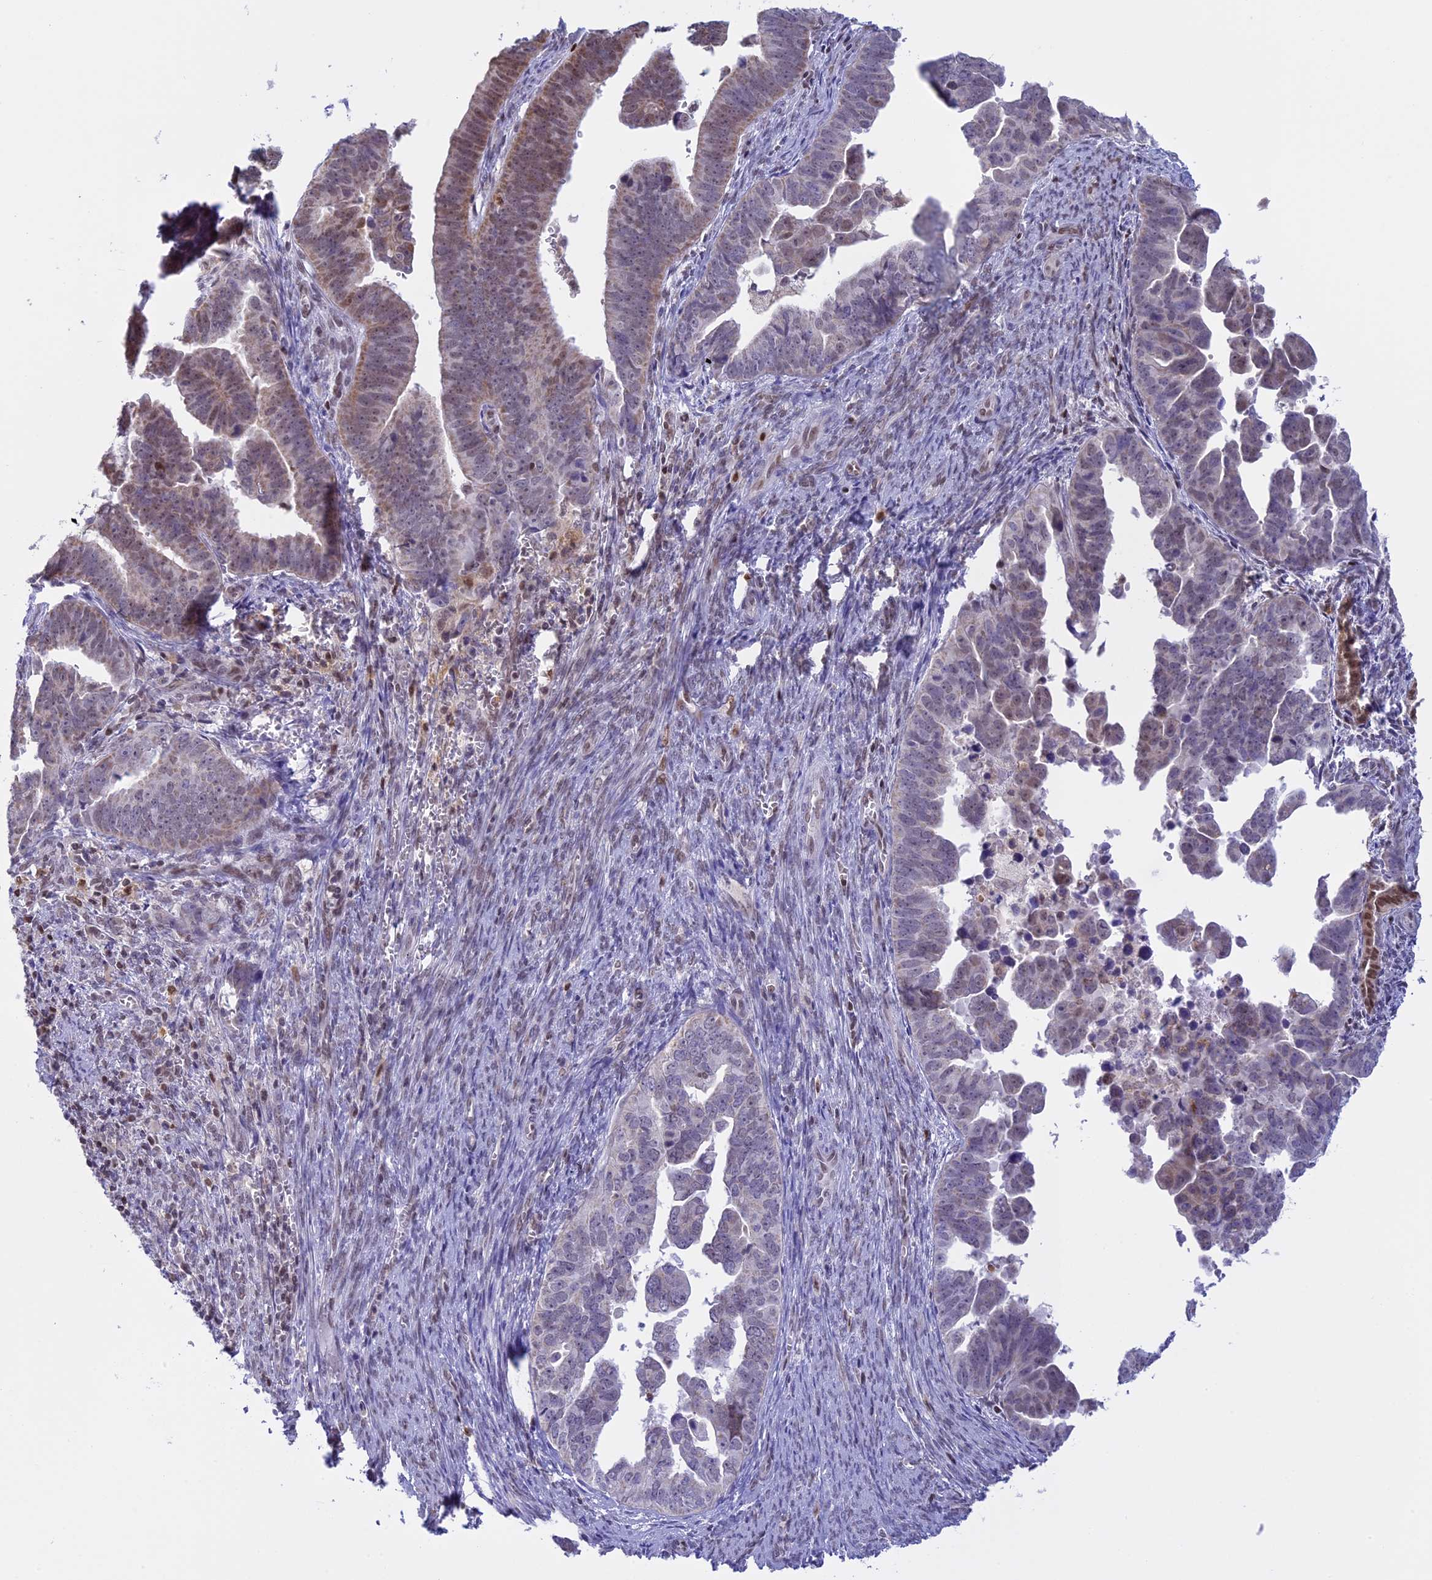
{"staining": {"intensity": "moderate", "quantity": "<25%", "location": "nuclear"}, "tissue": "endometrial cancer", "cell_type": "Tumor cells", "image_type": "cancer", "snomed": [{"axis": "morphology", "description": "Adenocarcinoma, NOS"}, {"axis": "topography", "description": "Endometrium"}], "caption": "This is a histology image of immunohistochemistry staining of endometrial cancer (adenocarcinoma), which shows moderate positivity in the nuclear of tumor cells.", "gene": "IZUMO2", "patient": {"sex": "female", "age": 75}}